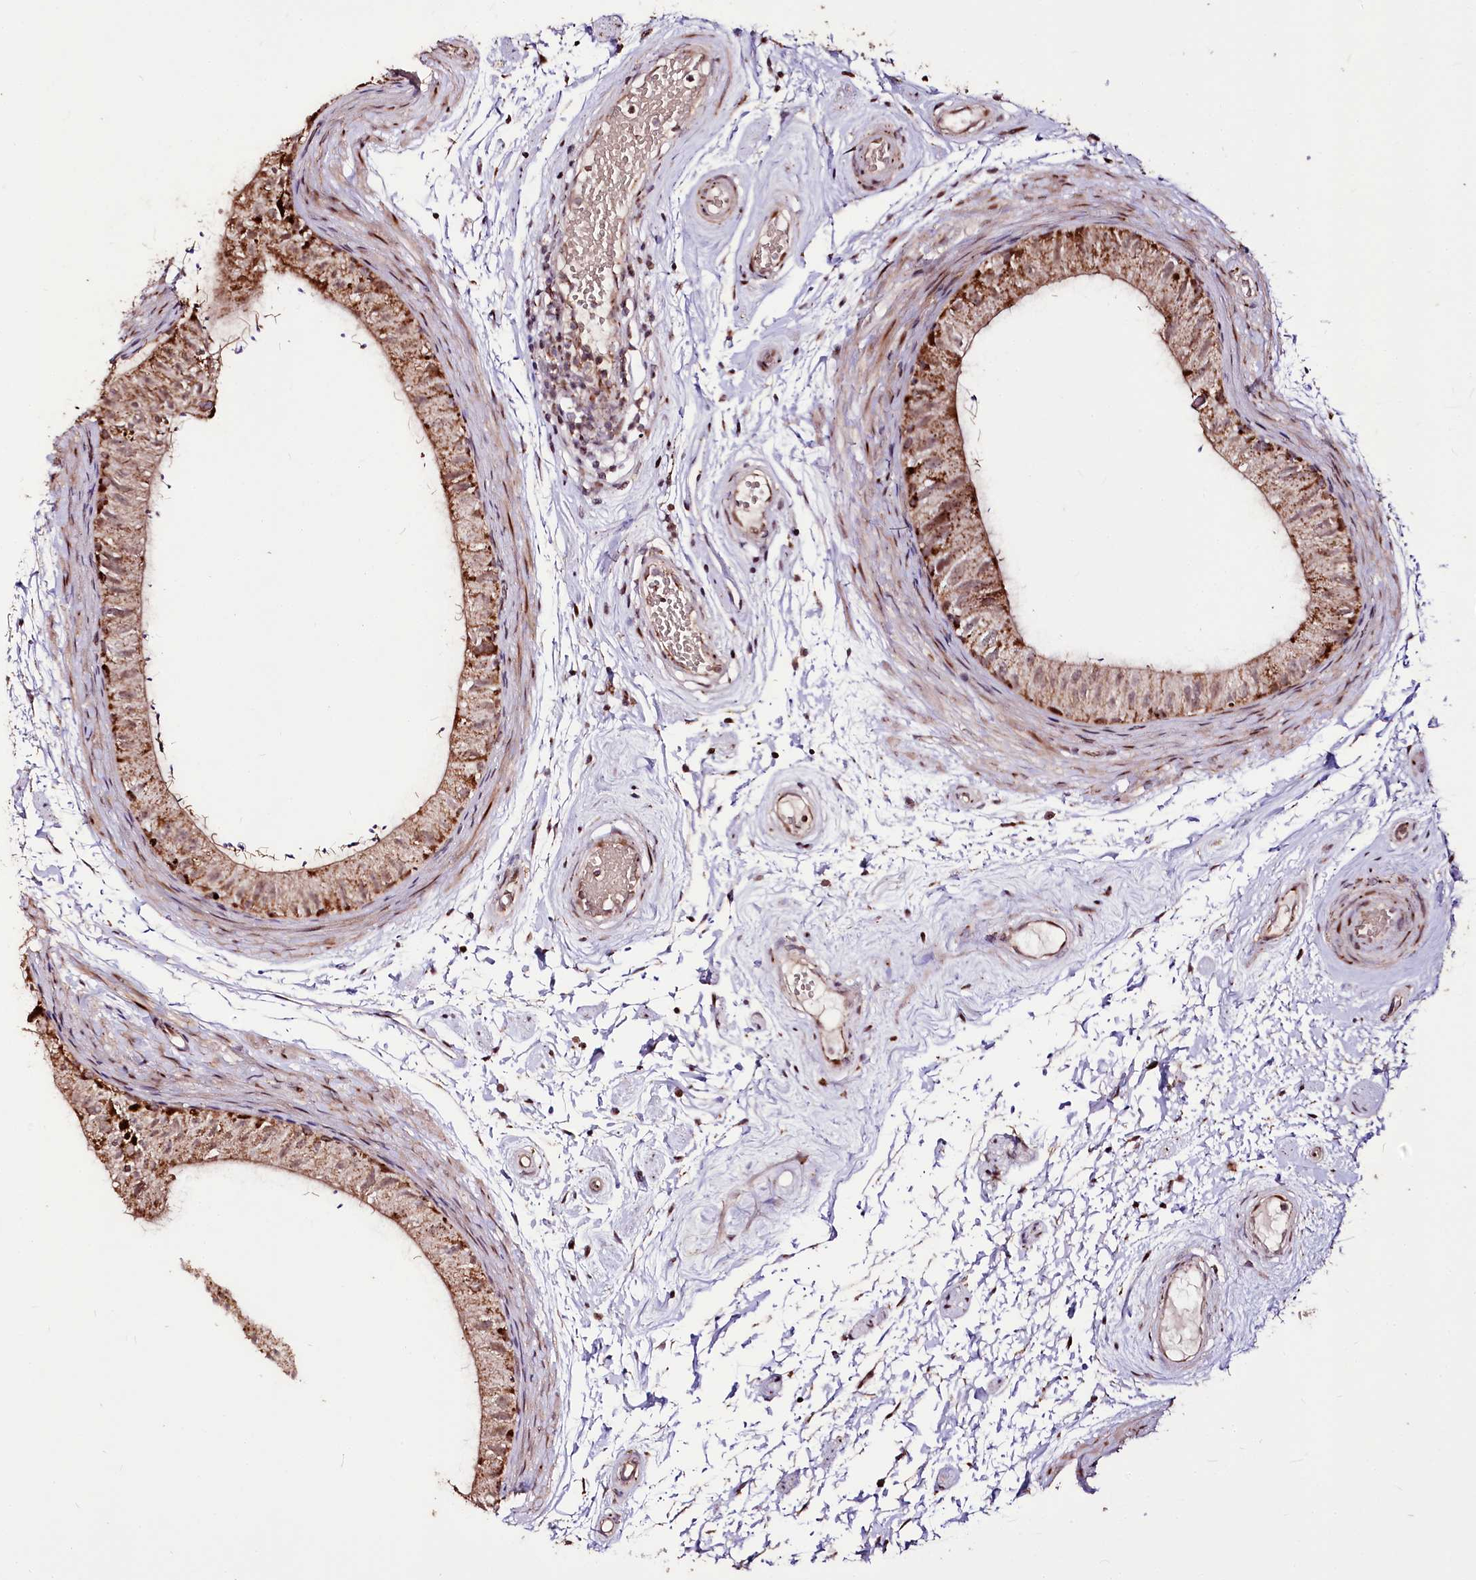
{"staining": {"intensity": "moderate", "quantity": ">75%", "location": "cytoplasmic/membranous,nuclear"}, "tissue": "epididymis", "cell_type": "Glandular cells", "image_type": "normal", "snomed": [{"axis": "morphology", "description": "Normal tissue, NOS"}, {"axis": "topography", "description": "Epididymis"}], "caption": "Glandular cells reveal medium levels of moderate cytoplasmic/membranous,nuclear expression in approximately >75% of cells in benign epididymis.", "gene": "CARD19", "patient": {"sex": "male", "age": 50}}